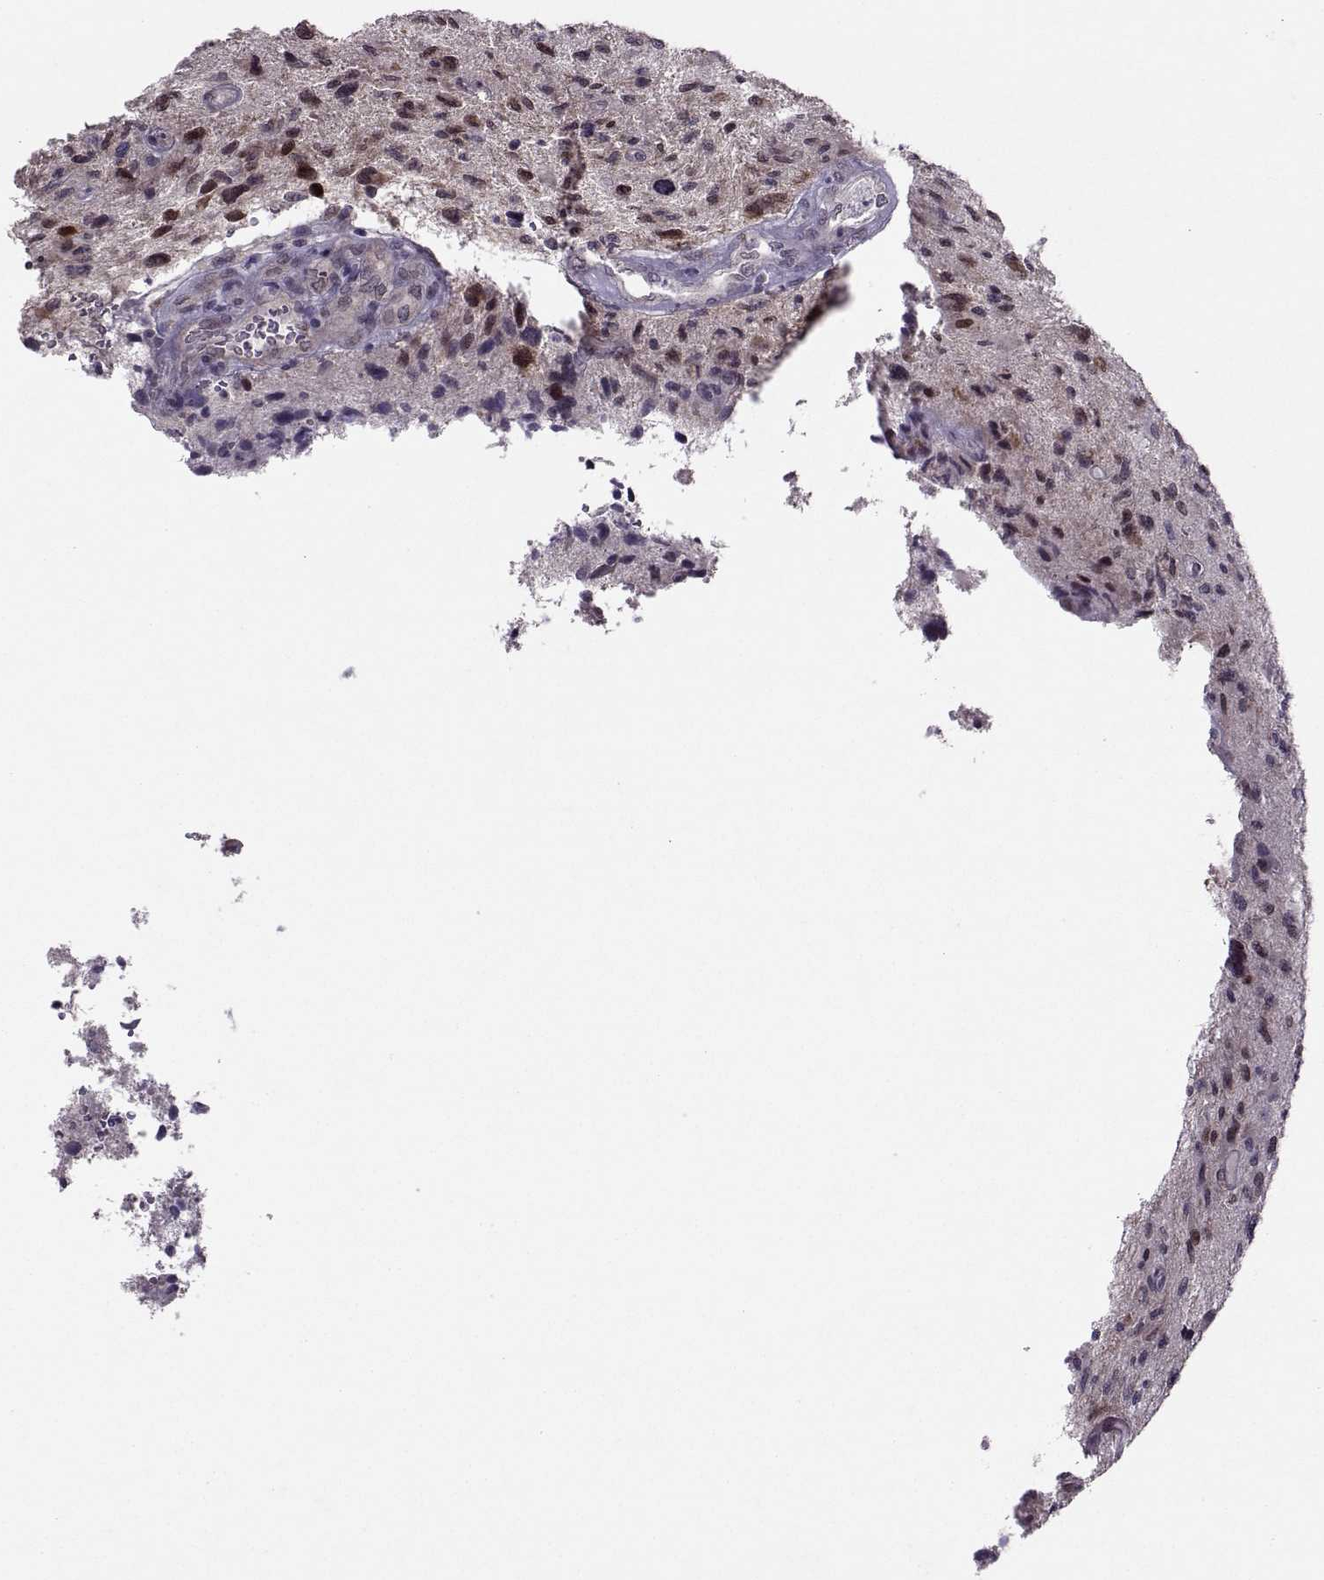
{"staining": {"intensity": "negative", "quantity": "none", "location": "none"}, "tissue": "glioma", "cell_type": "Tumor cells", "image_type": "cancer", "snomed": [{"axis": "morphology", "description": "Glioma, malignant, NOS"}, {"axis": "morphology", "description": "Glioma, malignant, High grade"}, {"axis": "topography", "description": "Brain"}], "caption": "Malignant high-grade glioma stained for a protein using immunohistochemistry reveals no staining tumor cells.", "gene": "CDK4", "patient": {"sex": "female", "age": 71}}